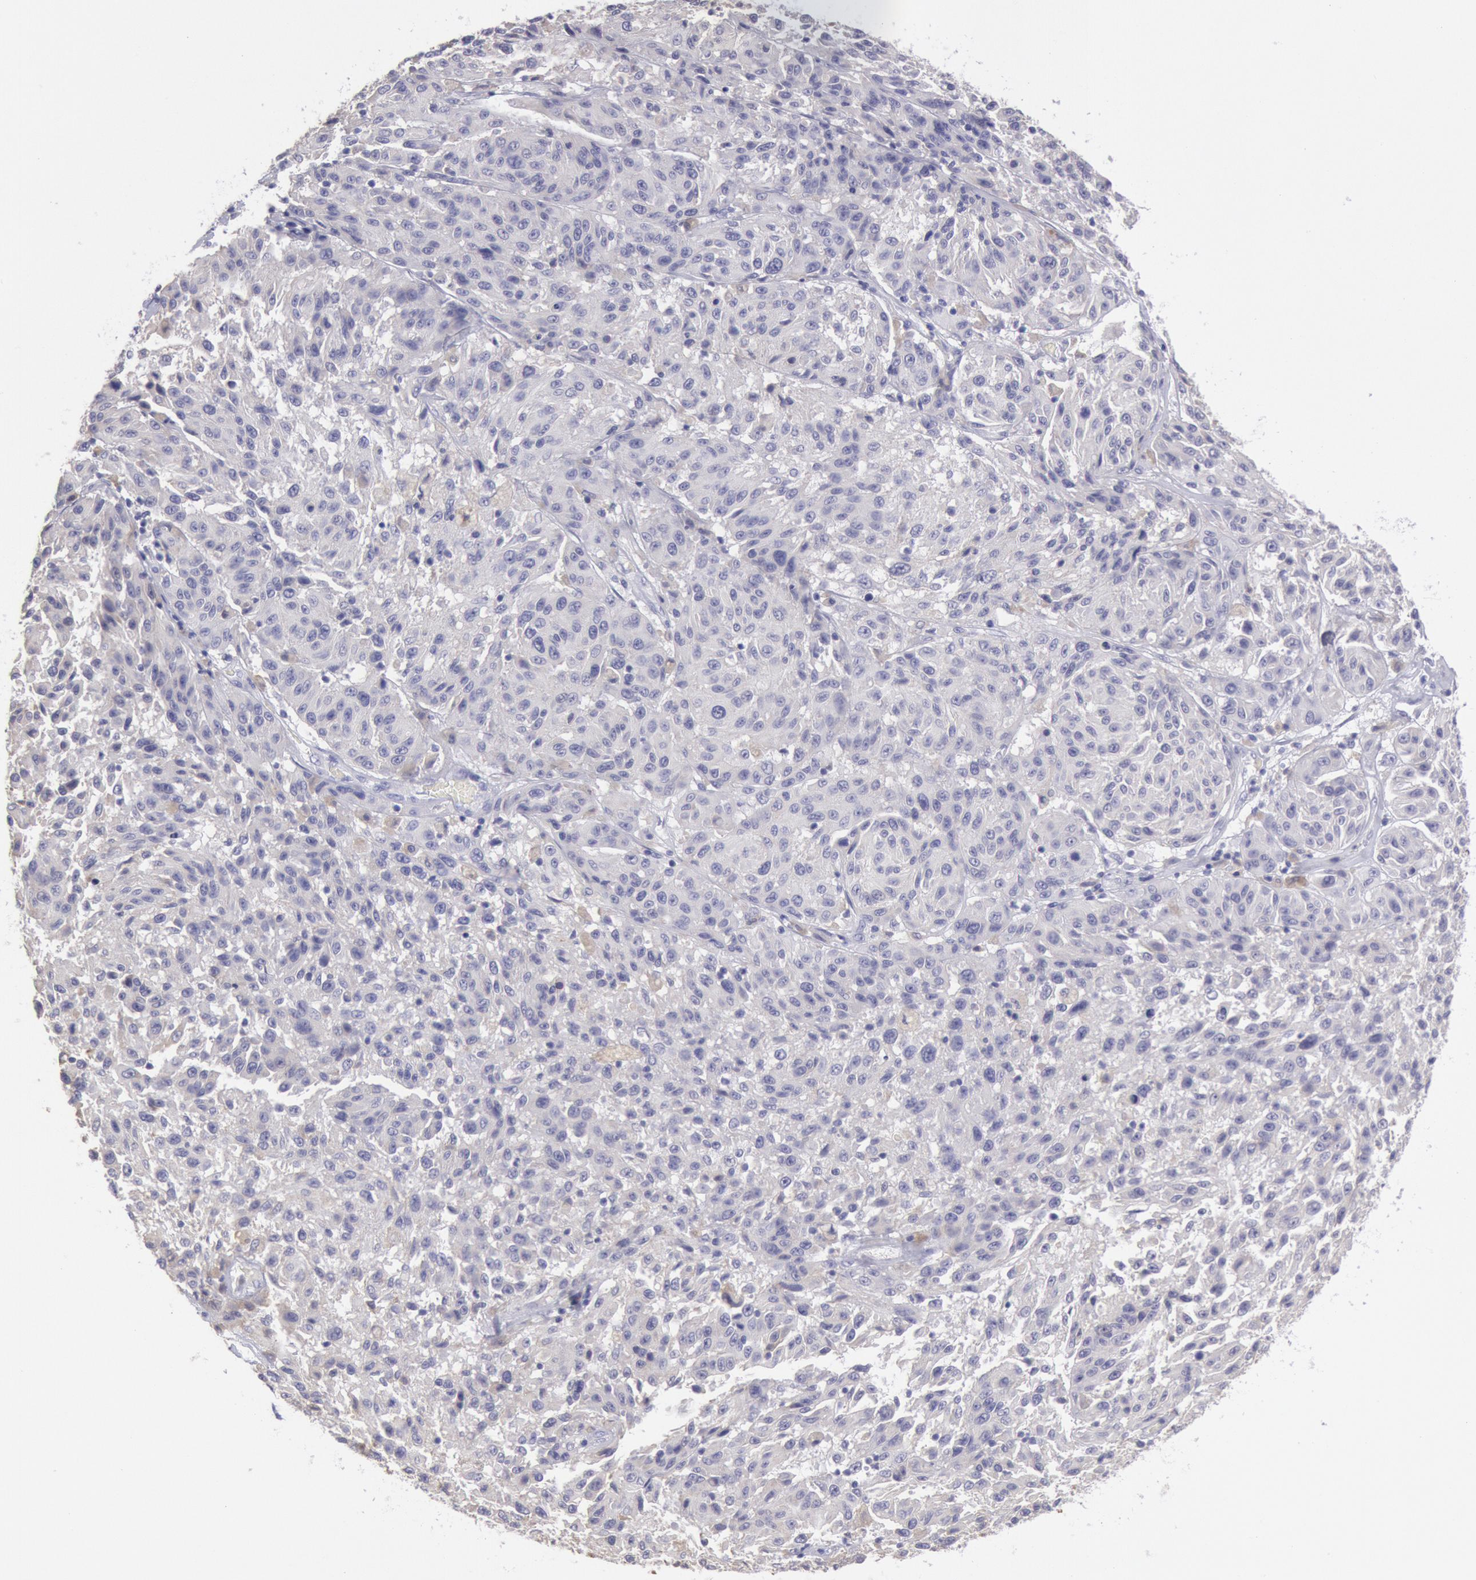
{"staining": {"intensity": "negative", "quantity": "none", "location": "none"}, "tissue": "melanoma", "cell_type": "Tumor cells", "image_type": "cancer", "snomed": [{"axis": "morphology", "description": "Malignant melanoma, NOS"}, {"axis": "topography", "description": "Skin"}], "caption": "A histopathology image of human melanoma is negative for staining in tumor cells.", "gene": "MYH7", "patient": {"sex": "female", "age": 77}}